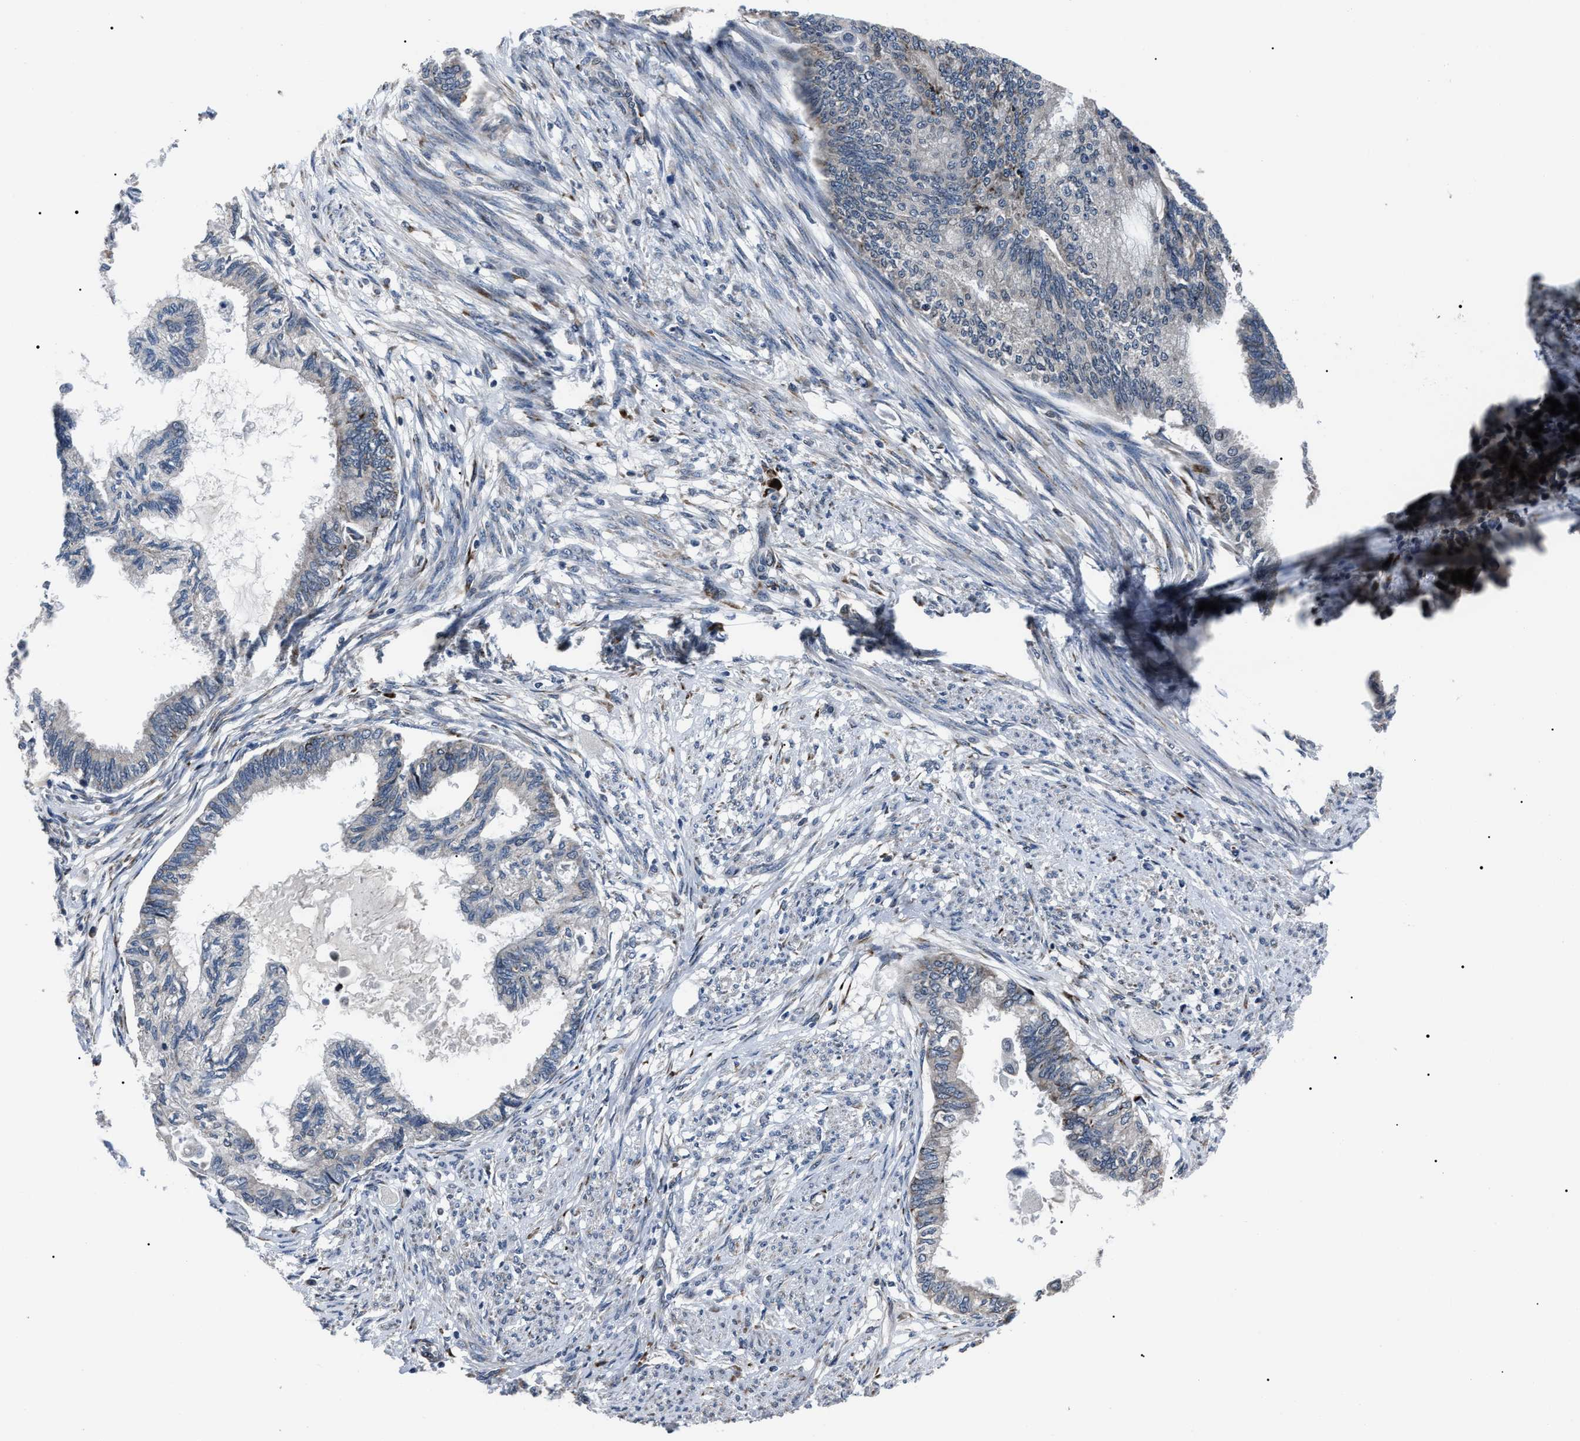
{"staining": {"intensity": "weak", "quantity": "<25%", "location": "cytoplasmic/membranous"}, "tissue": "cervical cancer", "cell_type": "Tumor cells", "image_type": "cancer", "snomed": [{"axis": "morphology", "description": "Normal tissue, NOS"}, {"axis": "morphology", "description": "Adenocarcinoma, NOS"}, {"axis": "topography", "description": "Cervix"}, {"axis": "topography", "description": "Endometrium"}], "caption": "This is a micrograph of immunohistochemistry (IHC) staining of cervical cancer (adenocarcinoma), which shows no expression in tumor cells. (Stains: DAB (3,3'-diaminobenzidine) IHC with hematoxylin counter stain, Microscopy: brightfield microscopy at high magnification).", "gene": "LRRC14", "patient": {"sex": "female", "age": 86}}